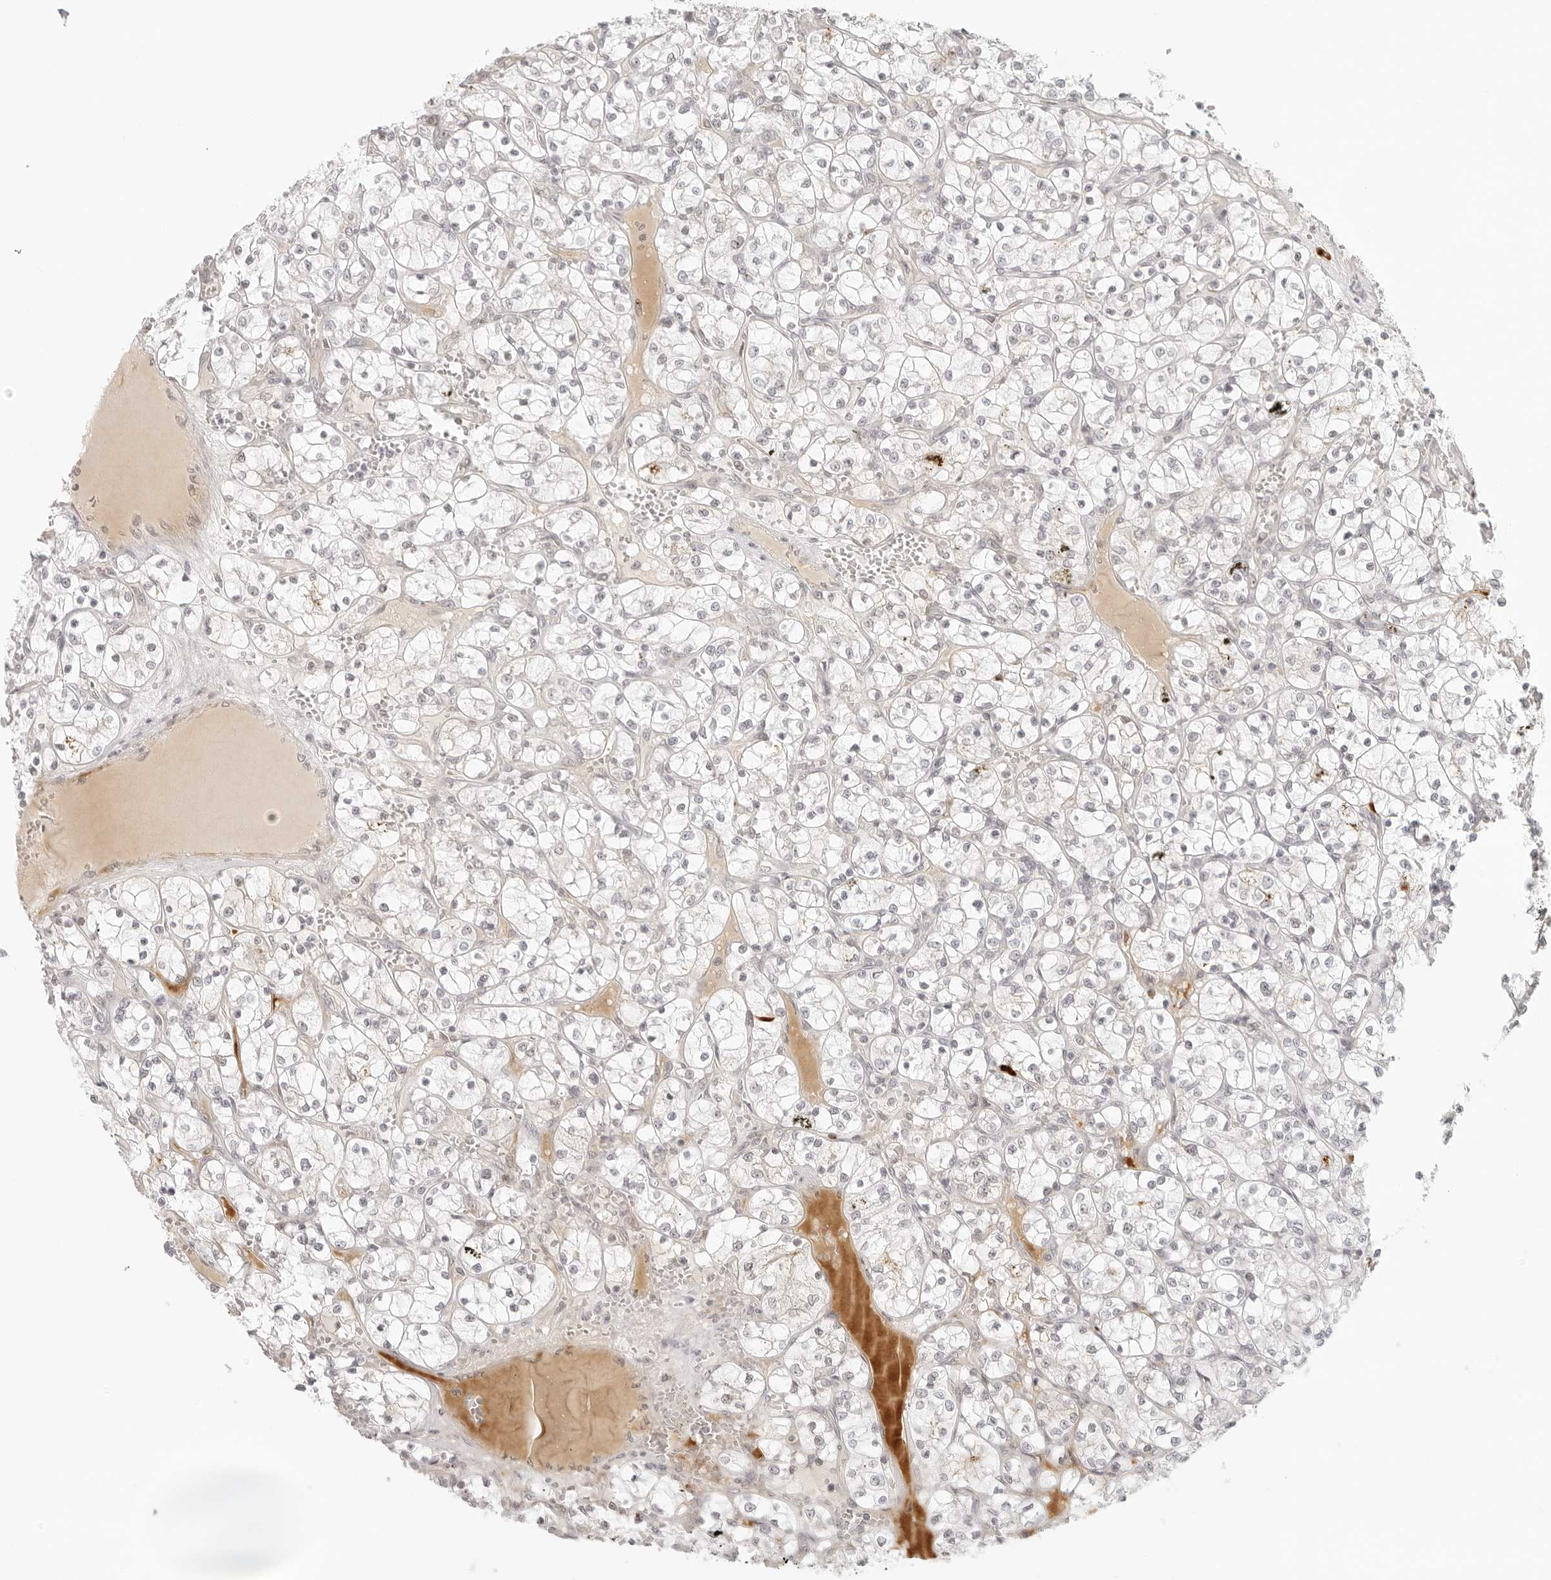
{"staining": {"intensity": "moderate", "quantity": "<25%", "location": "cytoplasmic/membranous"}, "tissue": "renal cancer", "cell_type": "Tumor cells", "image_type": "cancer", "snomed": [{"axis": "morphology", "description": "Adenocarcinoma, NOS"}, {"axis": "topography", "description": "Kidney"}], "caption": "Renal cancer (adenocarcinoma) stained with a protein marker reveals moderate staining in tumor cells.", "gene": "ZNF678", "patient": {"sex": "female", "age": 69}}